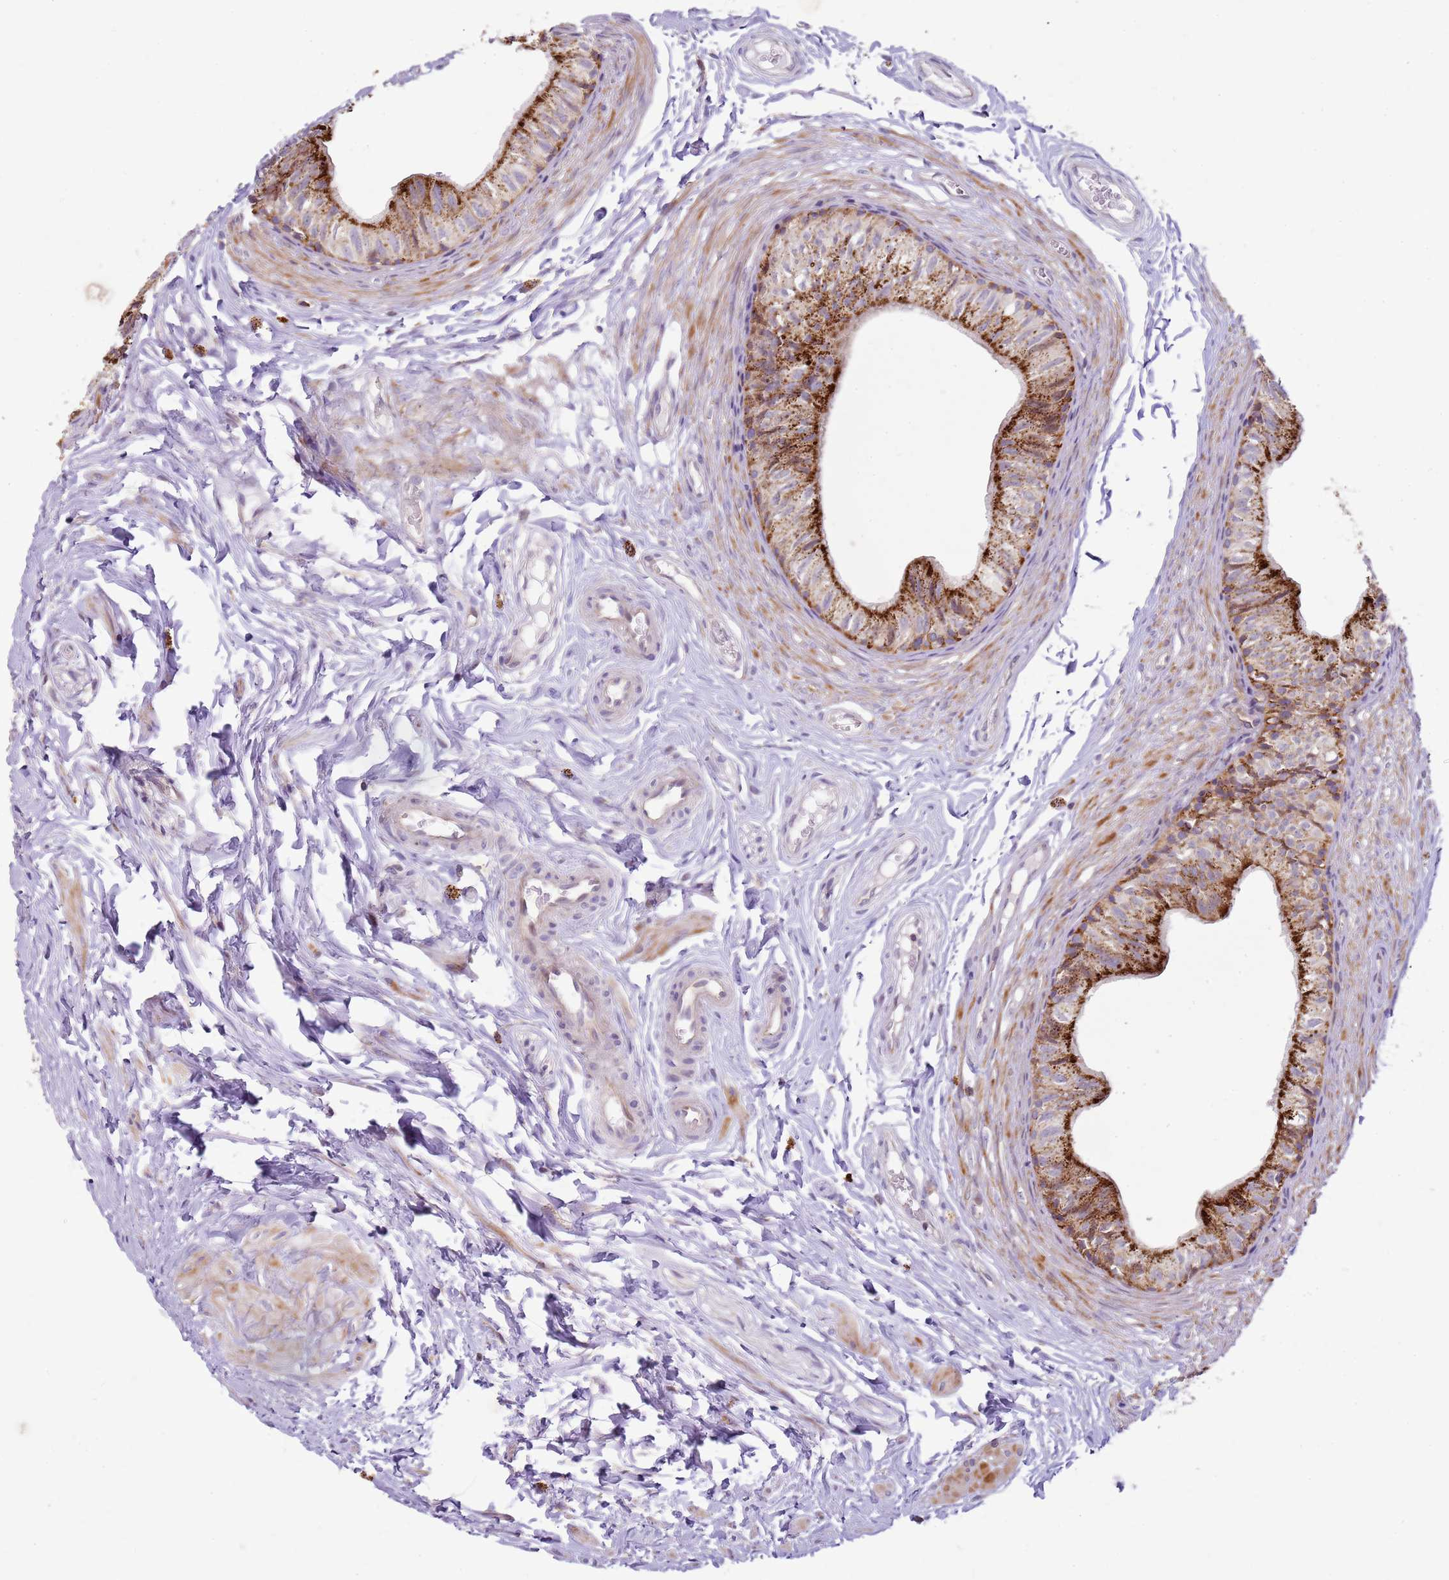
{"staining": {"intensity": "strong", "quantity": "25%-75%", "location": "cytoplasmic/membranous"}, "tissue": "epididymis", "cell_type": "Glandular cells", "image_type": "normal", "snomed": [{"axis": "morphology", "description": "Normal tissue, NOS"}, {"axis": "topography", "description": "Epididymis"}], "caption": "Immunohistochemistry of benign epididymis exhibits high levels of strong cytoplasmic/membranous positivity in about 25%-75% of glandular cells. (DAB = brown stain, brightfield microscopy at high magnification).", "gene": "GRAP", "patient": {"sex": "male", "age": 37}}